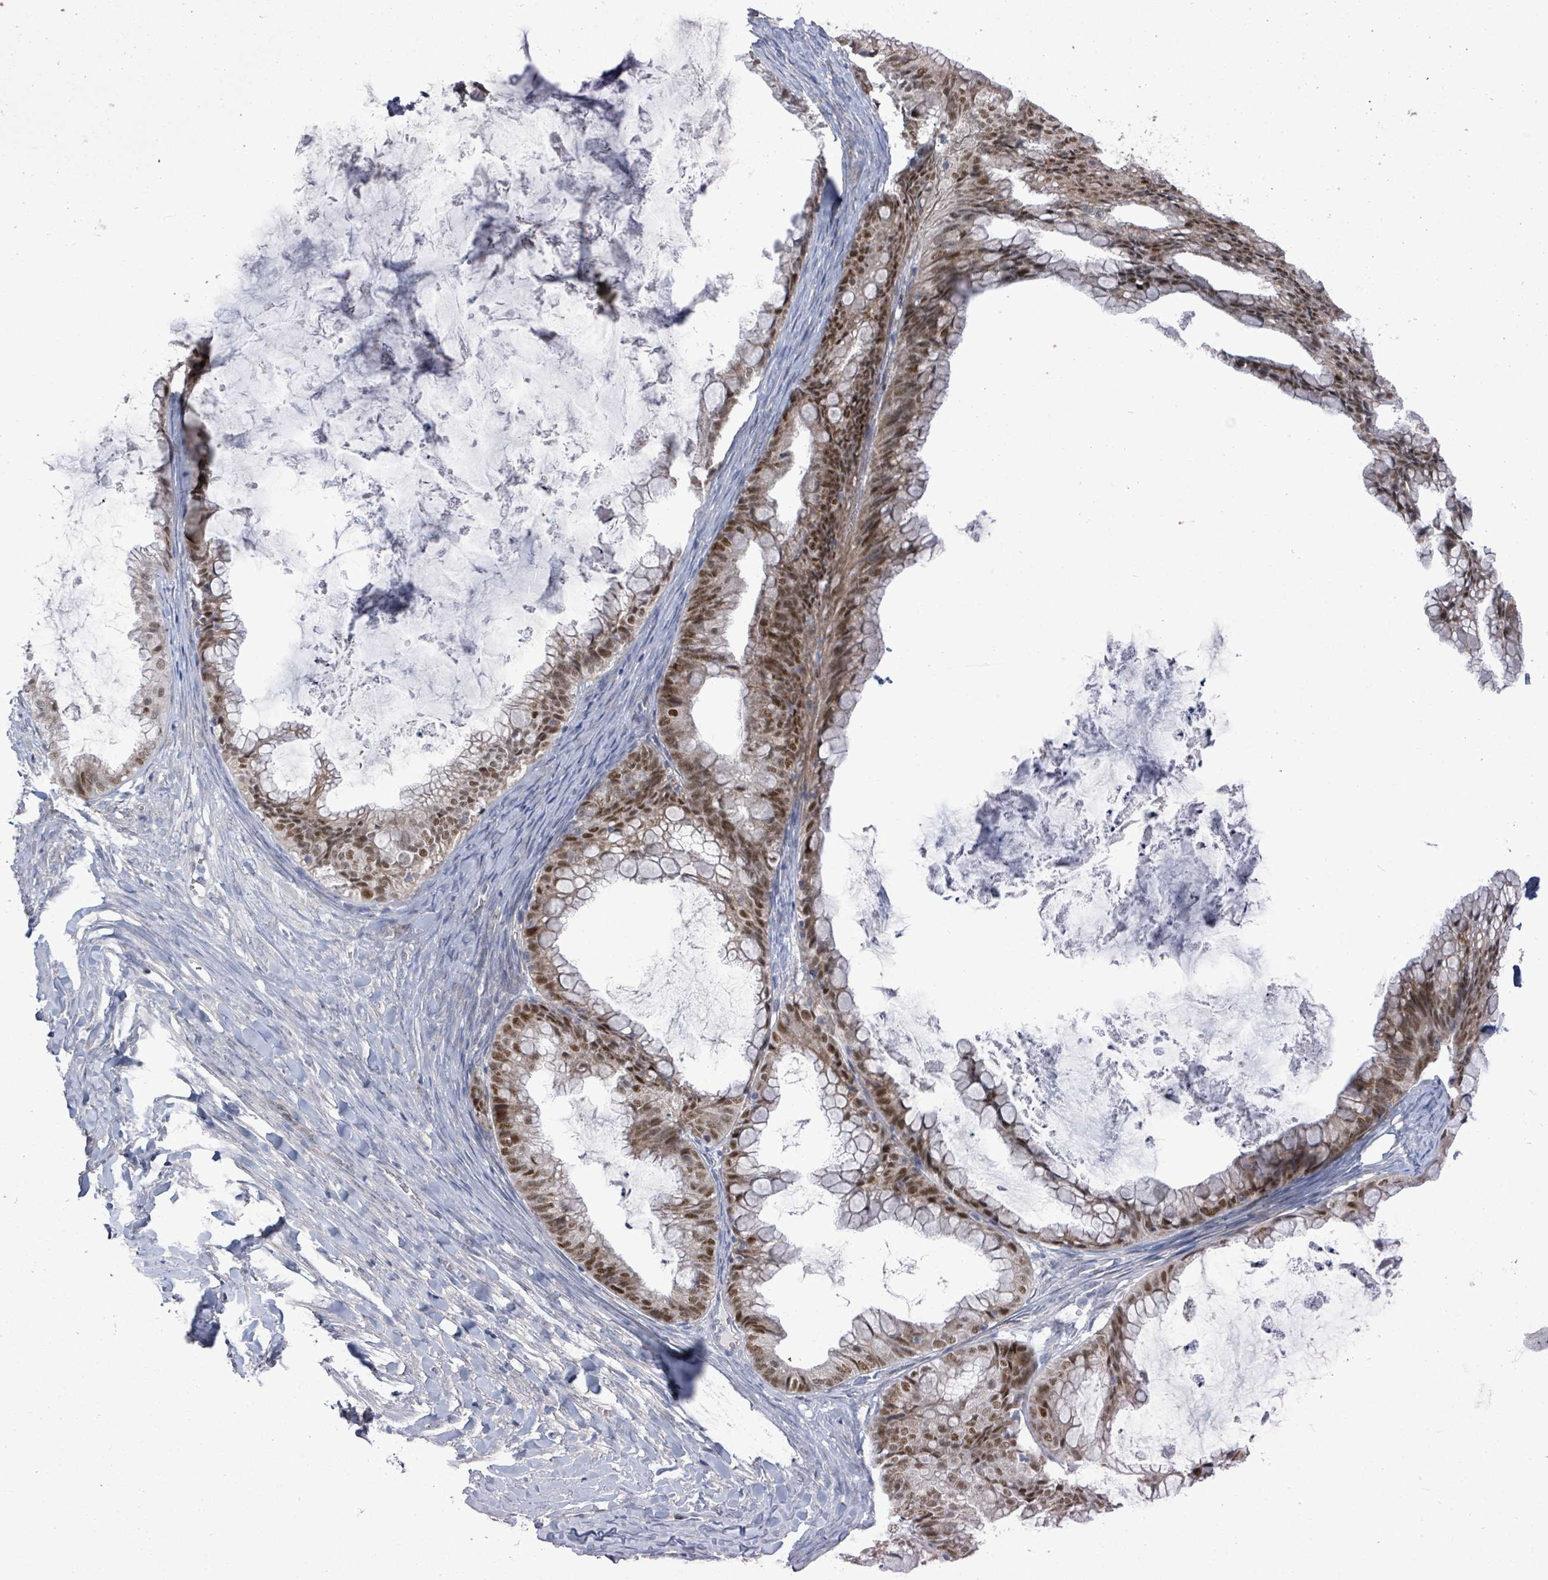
{"staining": {"intensity": "moderate", "quantity": ">75%", "location": "nuclear"}, "tissue": "ovarian cancer", "cell_type": "Tumor cells", "image_type": "cancer", "snomed": [{"axis": "morphology", "description": "Cystadenocarcinoma, mucinous, NOS"}, {"axis": "topography", "description": "Ovary"}], "caption": "Immunohistochemical staining of ovarian mucinous cystadenocarcinoma exhibits moderate nuclear protein staining in approximately >75% of tumor cells.", "gene": "ZFPM1", "patient": {"sex": "female", "age": 35}}